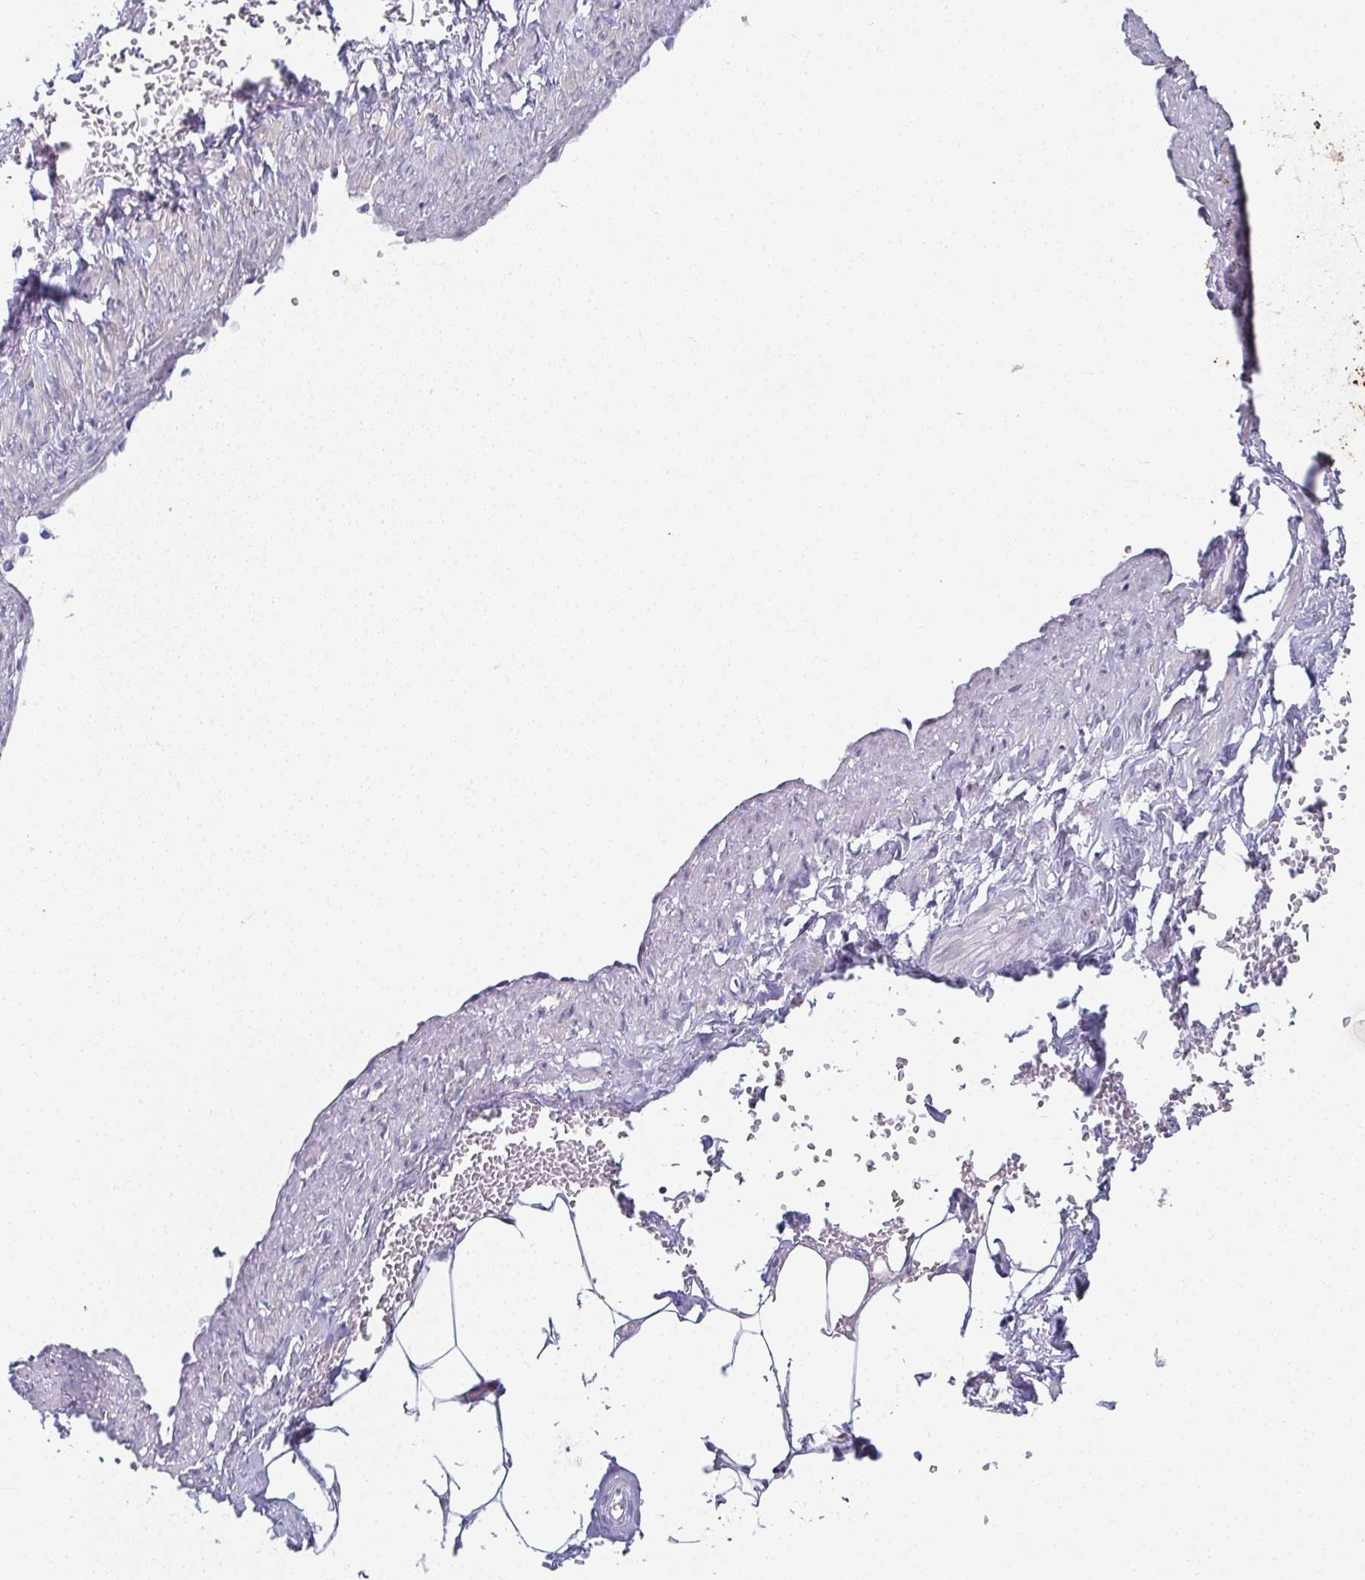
{"staining": {"intensity": "negative", "quantity": "none", "location": "none"}, "tissue": "adipose tissue", "cell_type": "Adipocytes", "image_type": "normal", "snomed": [{"axis": "morphology", "description": "Normal tissue, NOS"}, {"axis": "topography", "description": "Prostate"}, {"axis": "topography", "description": "Peripheral nerve tissue"}], "caption": "Image shows no significant protein positivity in adipocytes of normal adipose tissue. (DAB (3,3'-diaminobenzidine) IHC with hematoxylin counter stain).", "gene": "PYCR3", "patient": {"sex": "male", "age": 55}}